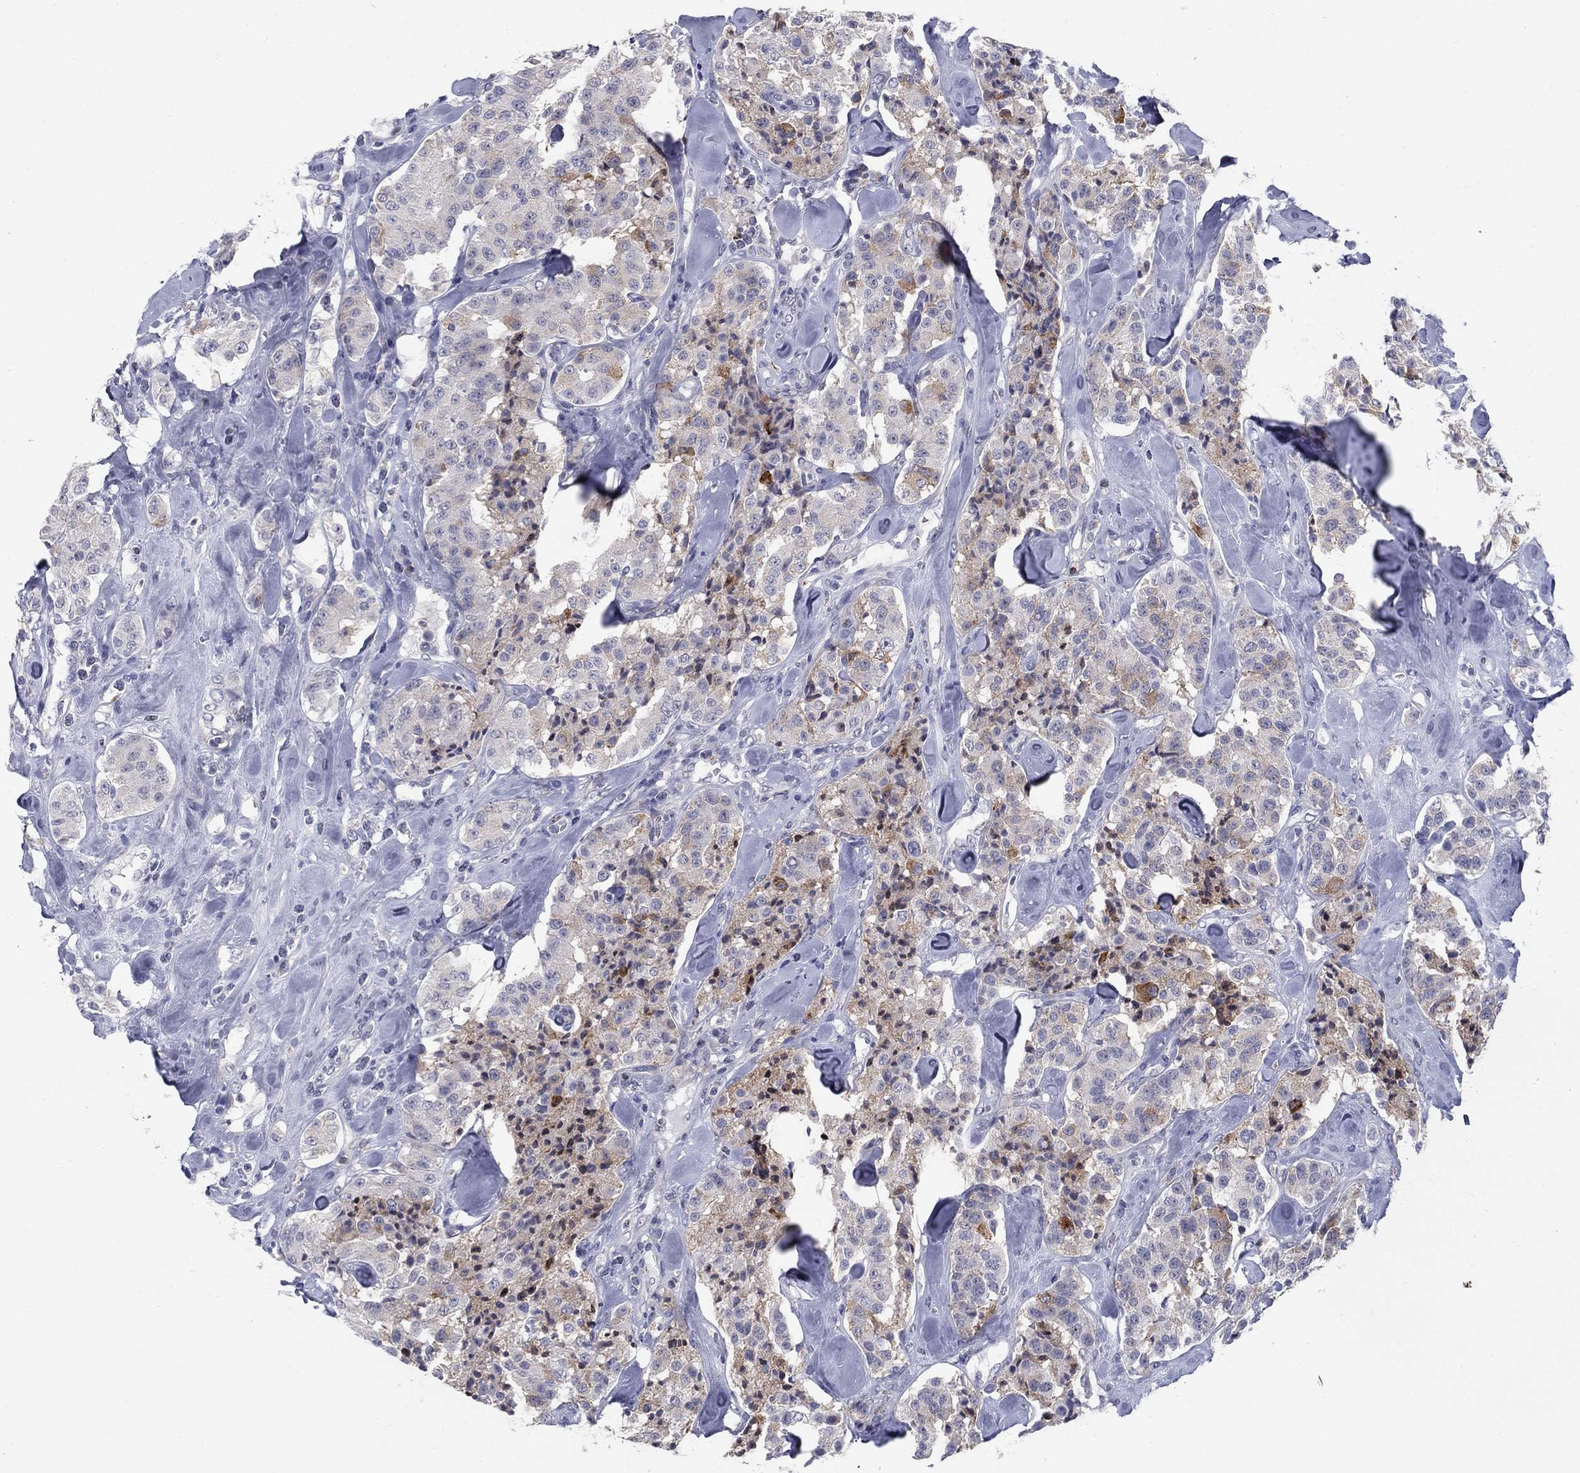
{"staining": {"intensity": "moderate", "quantity": "<25%", "location": "cytoplasmic/membranous"}, "tissue": "carcinoid", "cell_type": "Tumor cells", "image_type": "cancer", "snomed": [{"axis": "morphology", "description": "Carcinoid, malignant, NOS"}, {"axis": "topography", "description": "Pancreas"}], "caption": "Carcinoid was stained to show a protein in brown. There is low levels of moderate cytoplasmic/membranous staining in approximately <25% of tumor cells.", "gene": "NTRK2", "patient": {"sex": "male", "age": 41}}